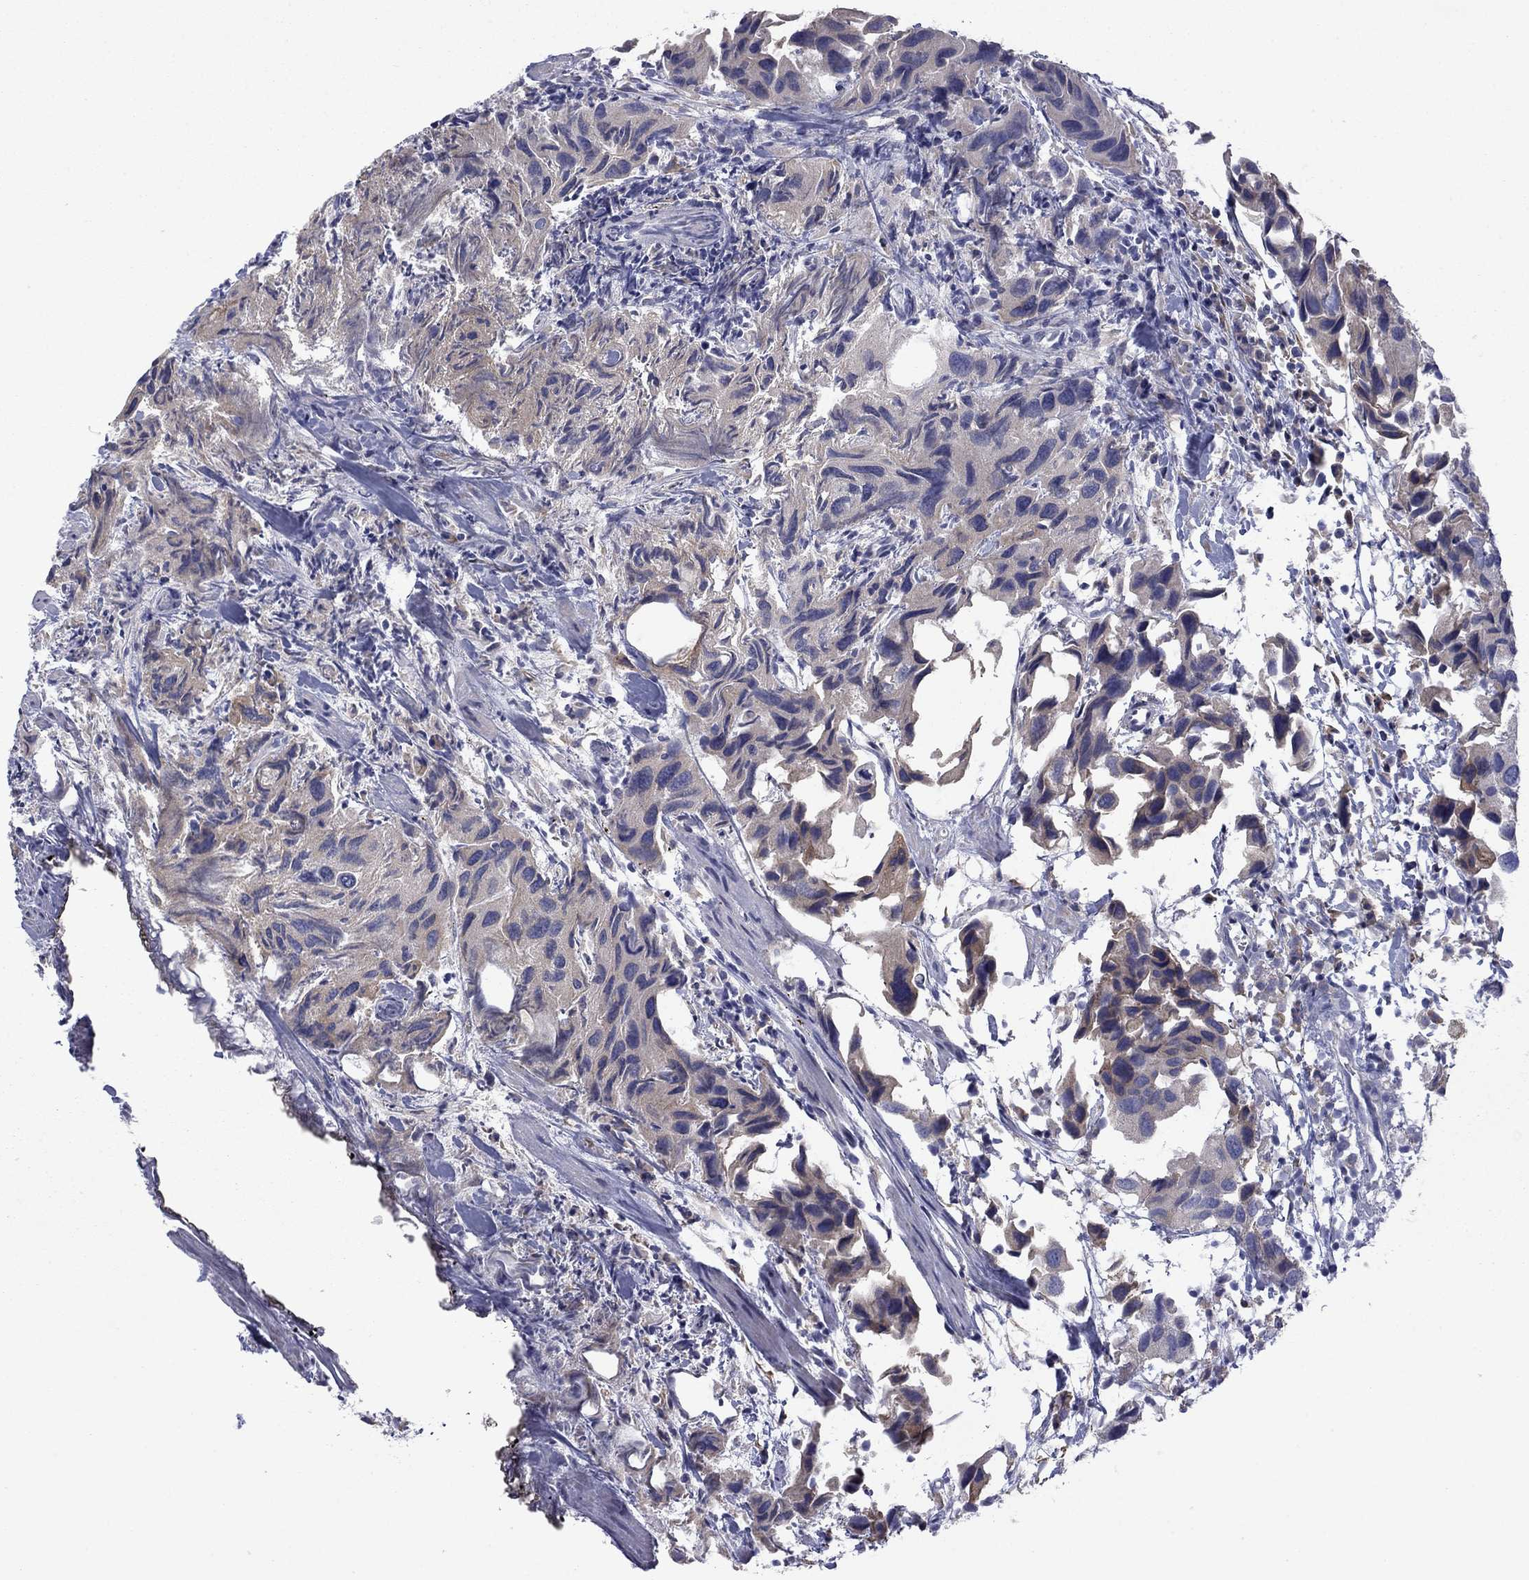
{"staining": {"intensity": "weak", "quantity": "25%-75%", "location": "cytoplasmic/membranous"}, "tissue": "urothelial cancer", "cell_type": "Tumor cells", "image_type": "cancer", "snomed": [{"axis": "morphology", "description": "Urothelial carcinoma, High grade"}, {"axis": "topography", "description": "Urinary bladder"}], "caption": "This is an image of IHC staining of high-grade urothelial carcinoma, which shows weak staining in the cytoplasmic/membranous of tumor cells.", "gene": "TMPRSS11A", "patient": {"sex": "male", "age": 79}}